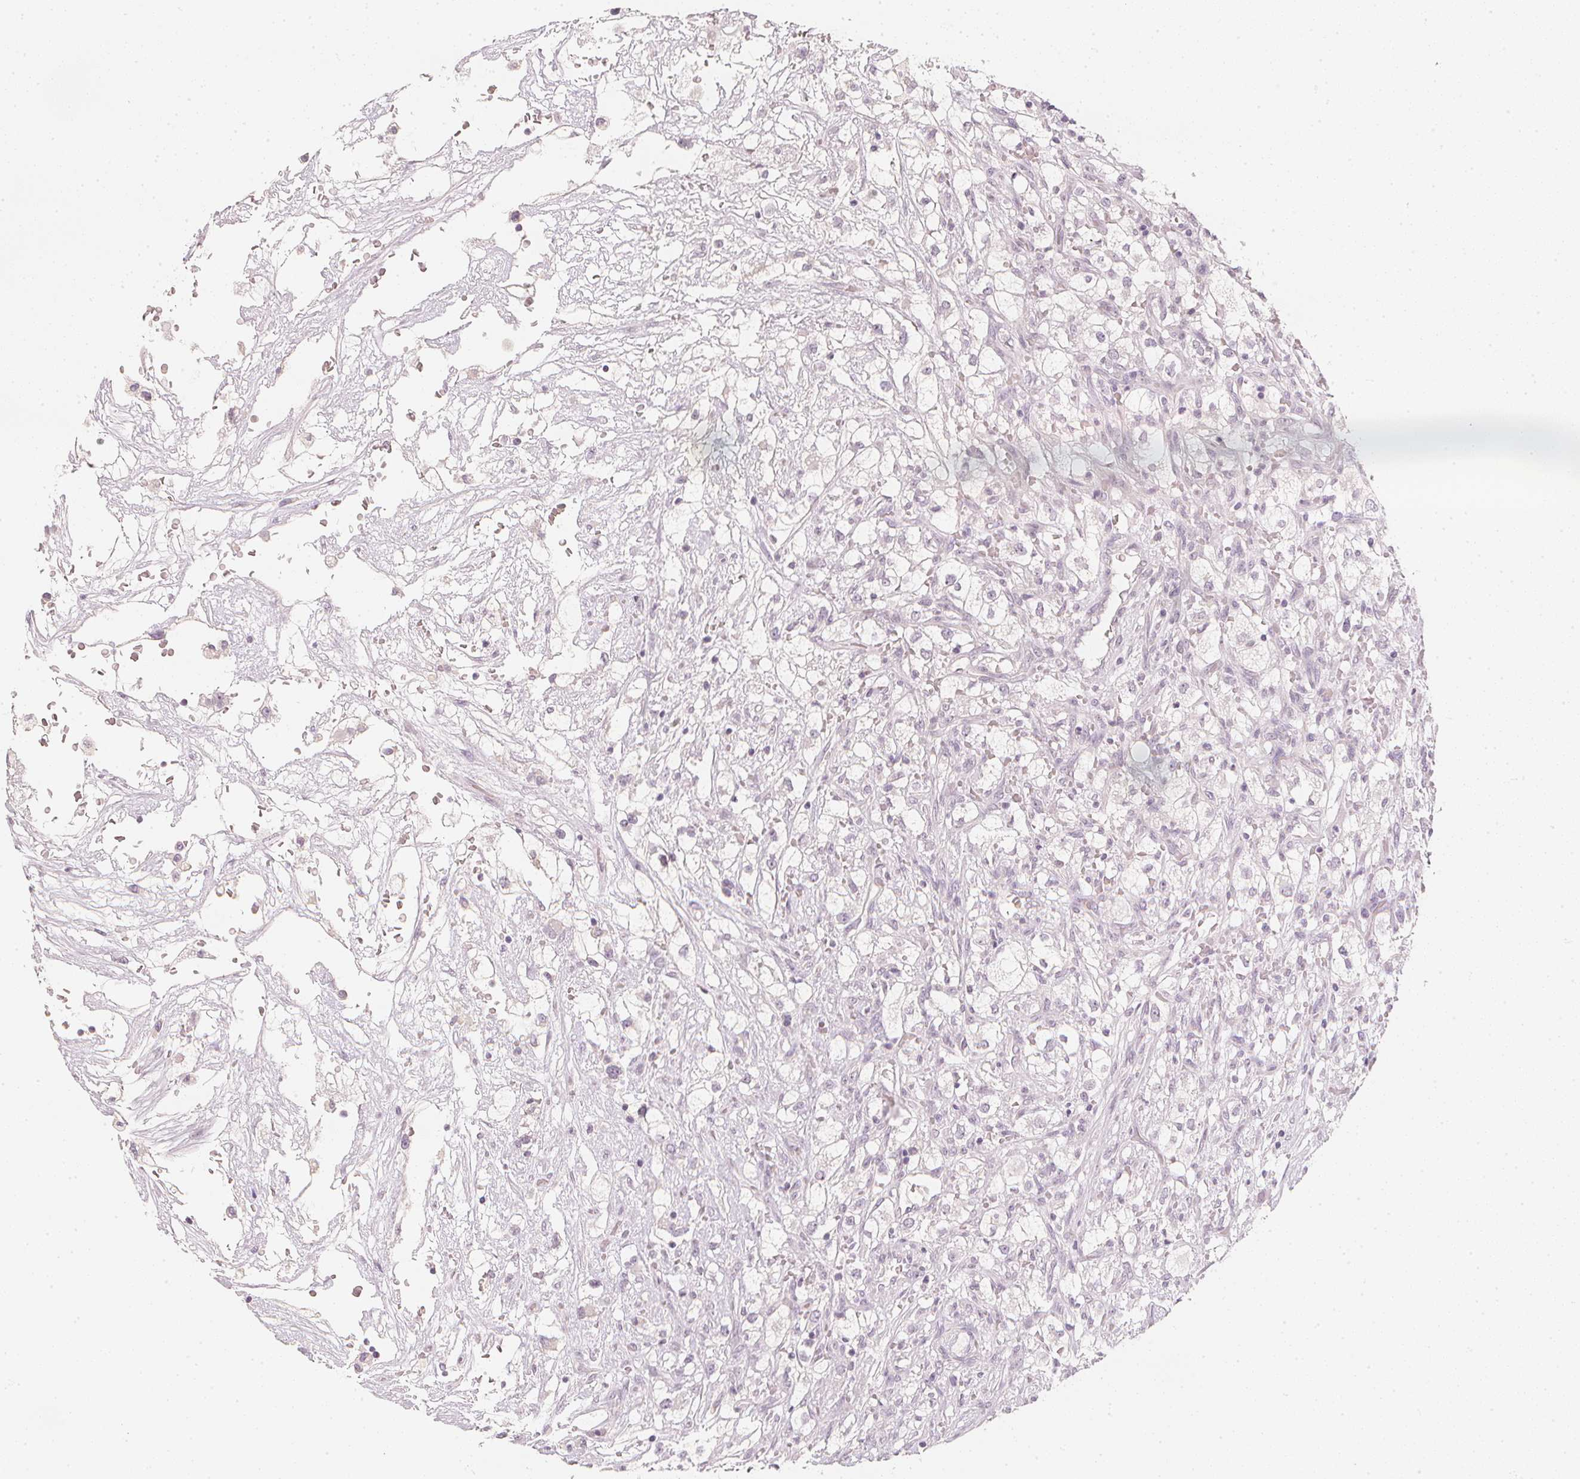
{"staining": {"intensity": "negative", "quantity": "none", "location": "none"}, "tissue": "renal cancer", "cell_type": "Tumor cells", "image_type": "cancer", "snomed": [{"axis": "morphology", "description": "Adenocarcinoma, NOS"}, {"axis": "topography", "description": "Kidney"}], "caption": "This micrograph is of renal cancer (adenocarcinoma) stained with immunohistochemistry to label a protein in brown with the nuclei are counter-stained blue. There is no positivity in tumor cells. (DAB immunohistochemistry (IHC) with hematoxylin counter stain).", "gene": "CALB1", "patient": {"sex": "male", "age": 59}}